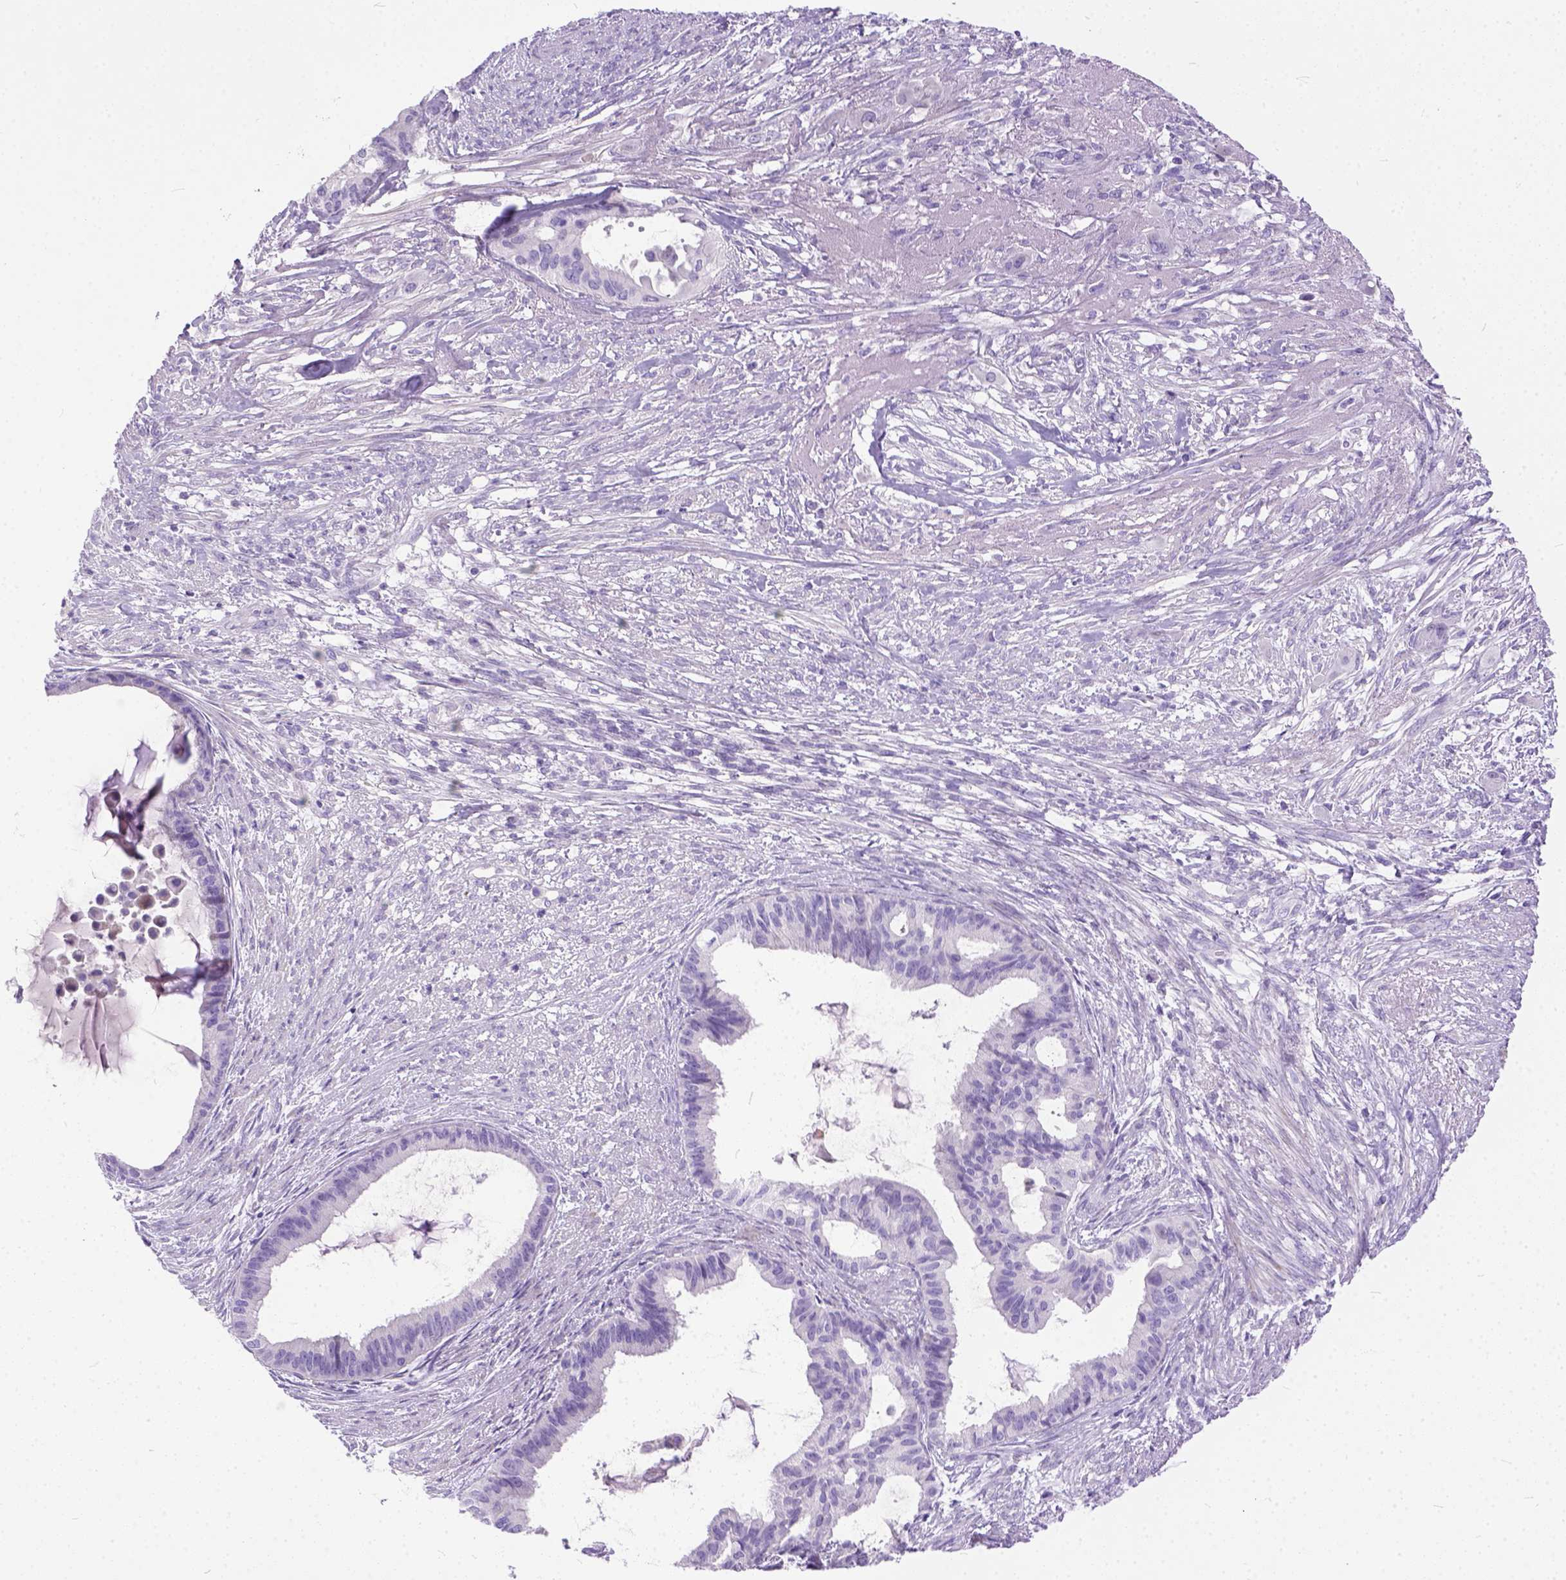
{"staining": {"intensity": "negative", "quantity": "none", "location": "none"}, "tissue": "endometrial cancer", "cell_type": "Tumor cells", "image_type": "cancer", "snomed": [{"axis": "morphology", "description": "Adenocarcinoma, NOS"}, {"axis": "topography", "description": "Endometrium"}], "caption": "Photomicrograph shows no significant protein positivity in tumor cells of adenocarcinoma (endometrial). (DAB immunohistochemistry with hematoxylin counter stain).", "gene": "PLK5", "patient": {"sex": "female", "age": 86}}